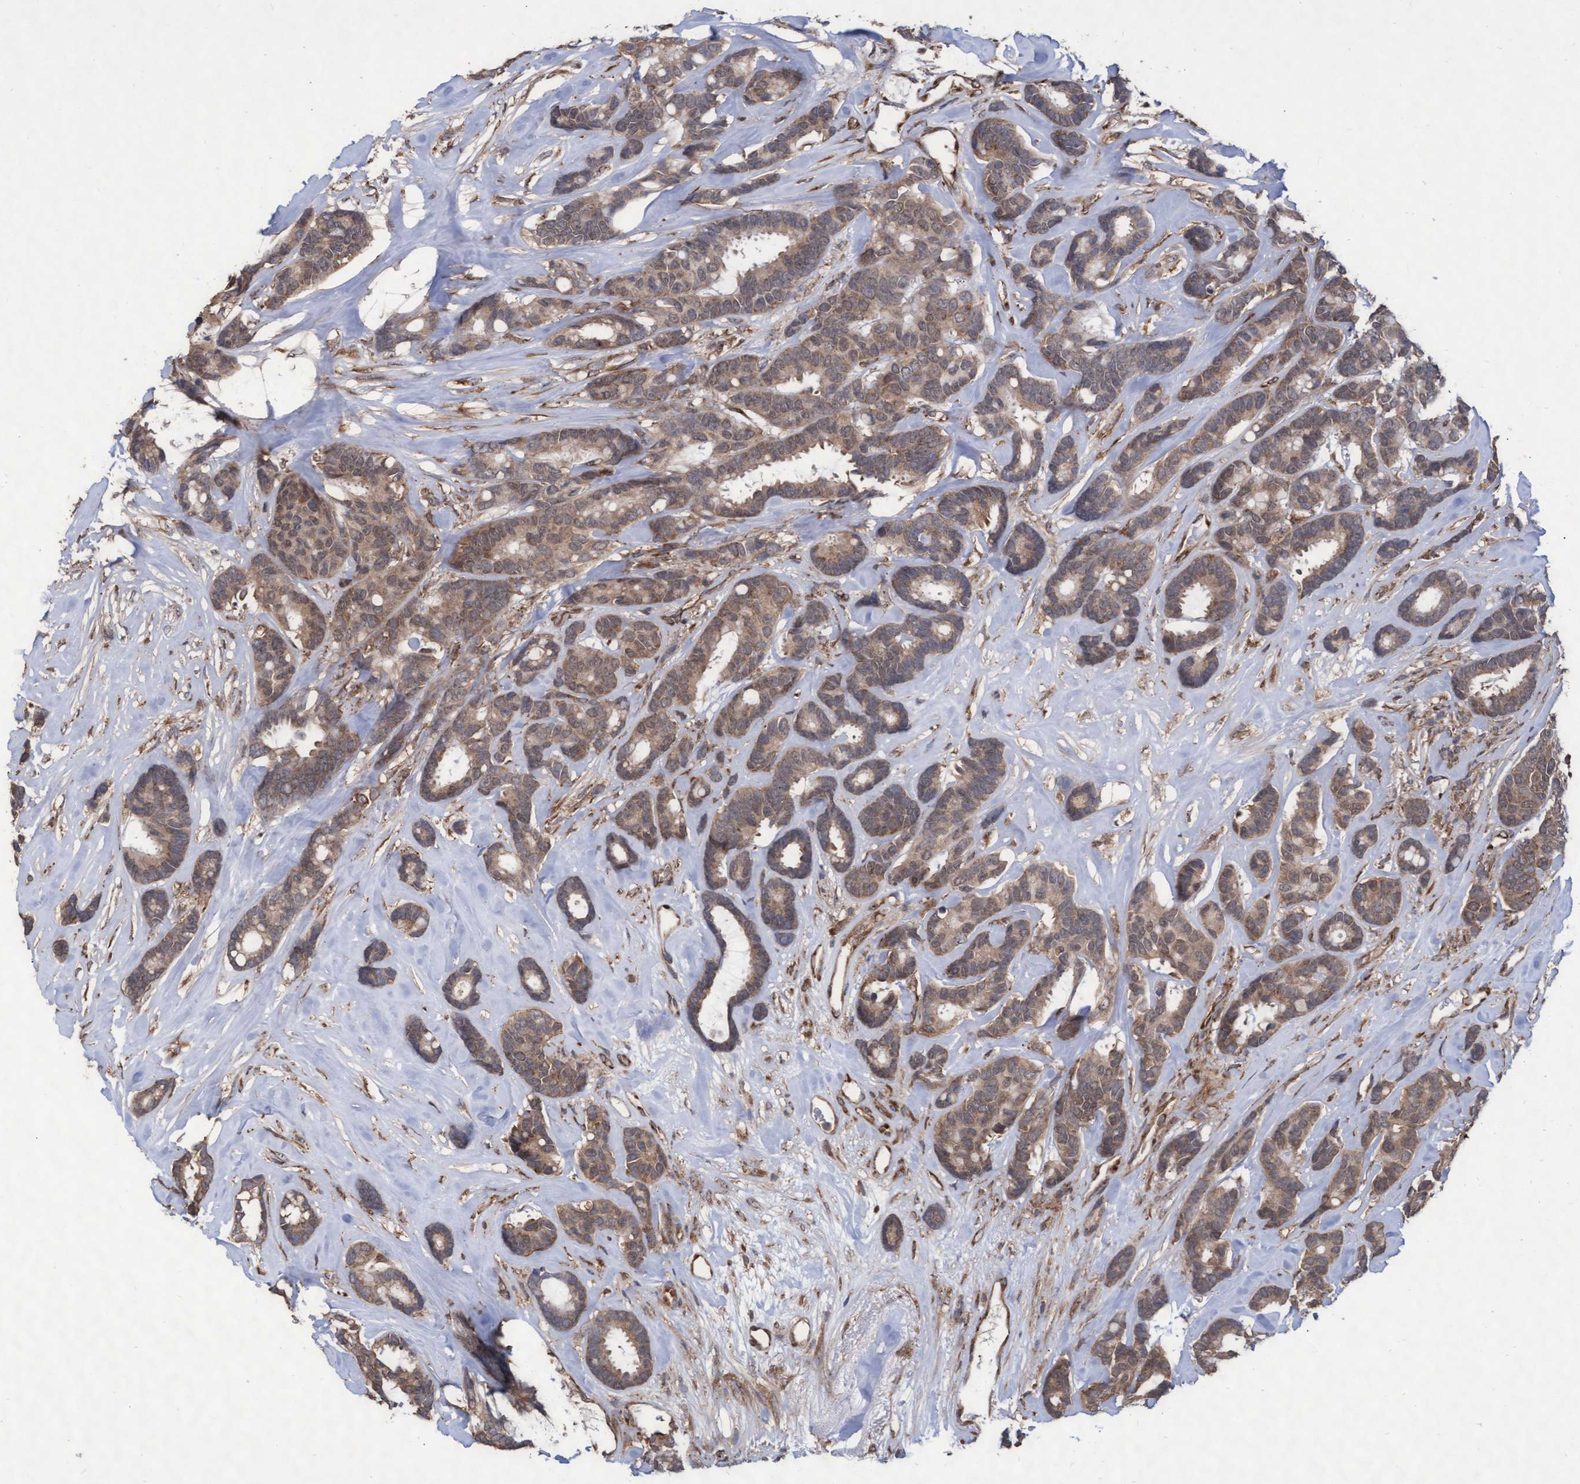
{"staining": {"intensity": "moderate", "quantity": ">75%", "location": "cytoplasmic/membranous"}, "tissue": "breast cancer", "cell_type": "Tumor cells", "image_type": "cancer", "snomed": [{"axis": "morphology", "description": "Duct carcinoma"}, {"axis": "topography", "description": "Breast"}], "caption": "Immunohistochemistry (IHC) (DAB) staining of invasive ductal carcinoma (breast) exhibits moderate cytoplasmic/membranous protein positivity in about >75% of tumor cells.", "gene": "ABCF2", "patient": {"sex": "female", "age": 87}}